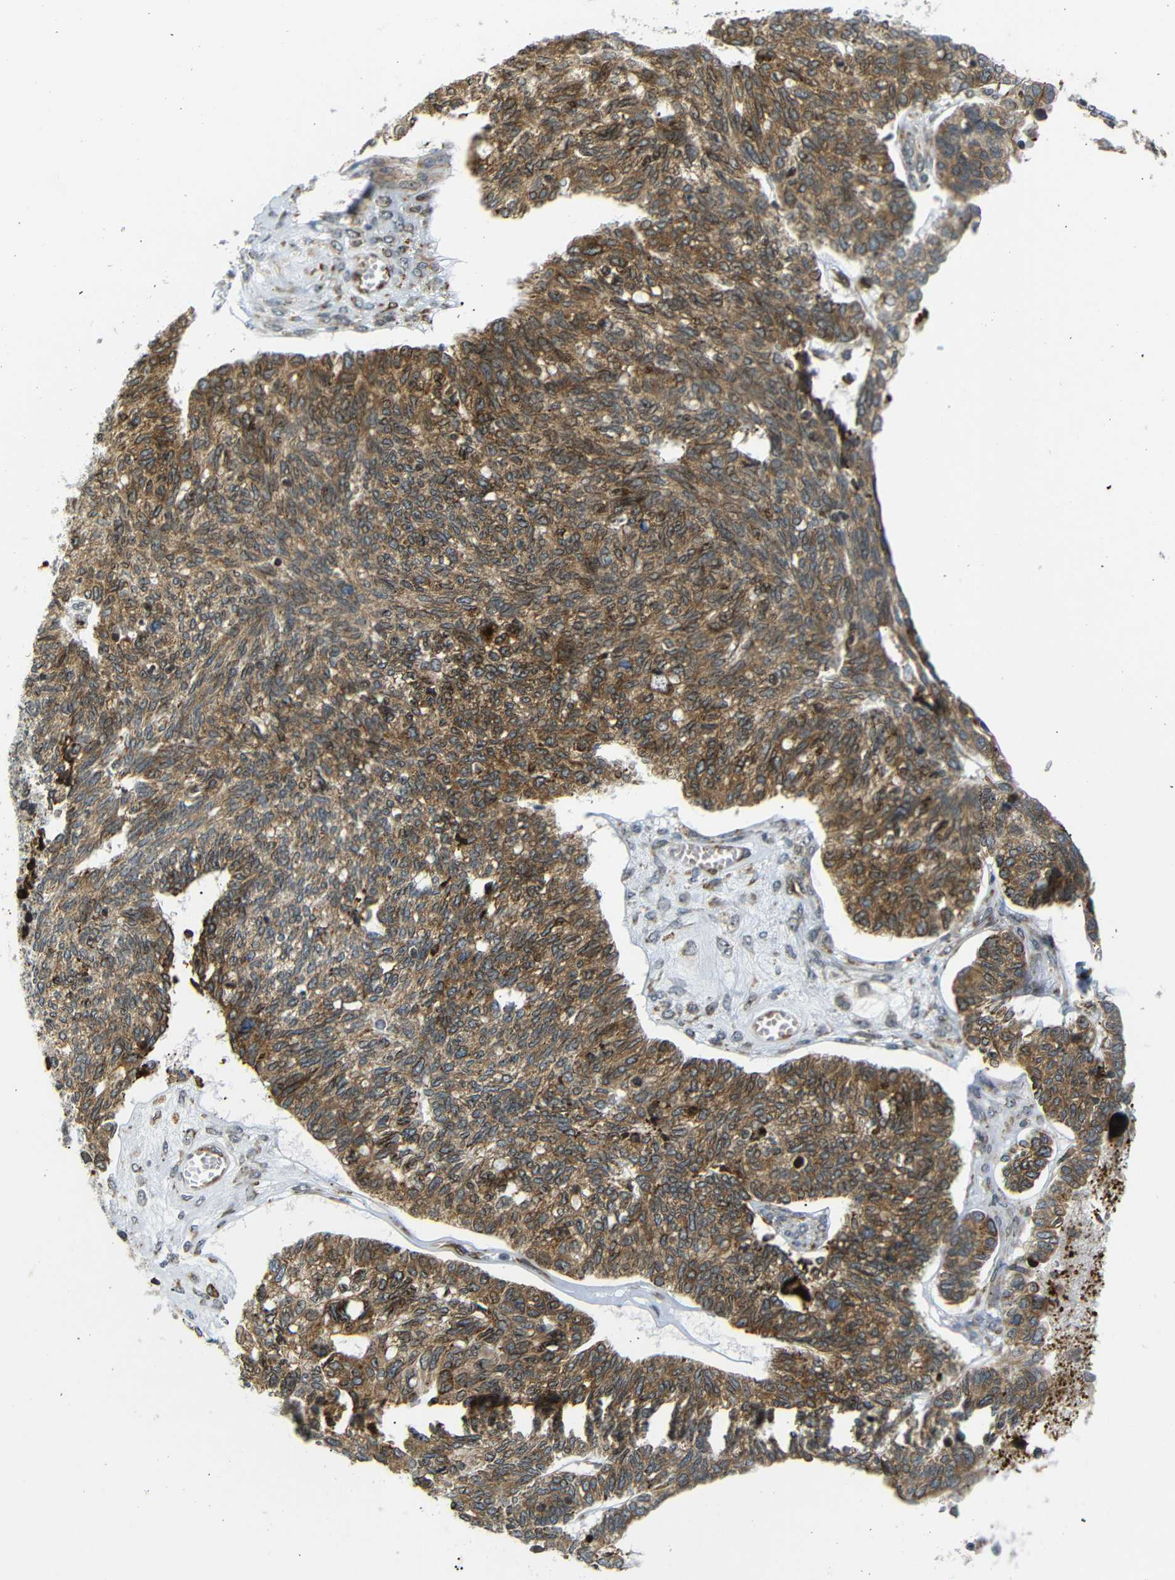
{"staining": {"intensity": "moderate", "quantity": ">75%", "location": "cytoplasmic/membranous"}, "tissue": "ovarian cancer", "cell_type": "Tumor cells", "image_type": "cancer", "snomed": [{"axis": "morphology", "description": "Cystadenocarcinoma, serous, NOS"}, {"axis": "topography", "description": "Ovary"}], "caption": "The photomicrograph displays immunohistochemical staining of ovarian cancer. There is moderate cytoplasmic/membranous positivity is present in about >75% of tumor cells.", "gene": "SPCS2", "patient": {"sex": "female", "age": 79}}